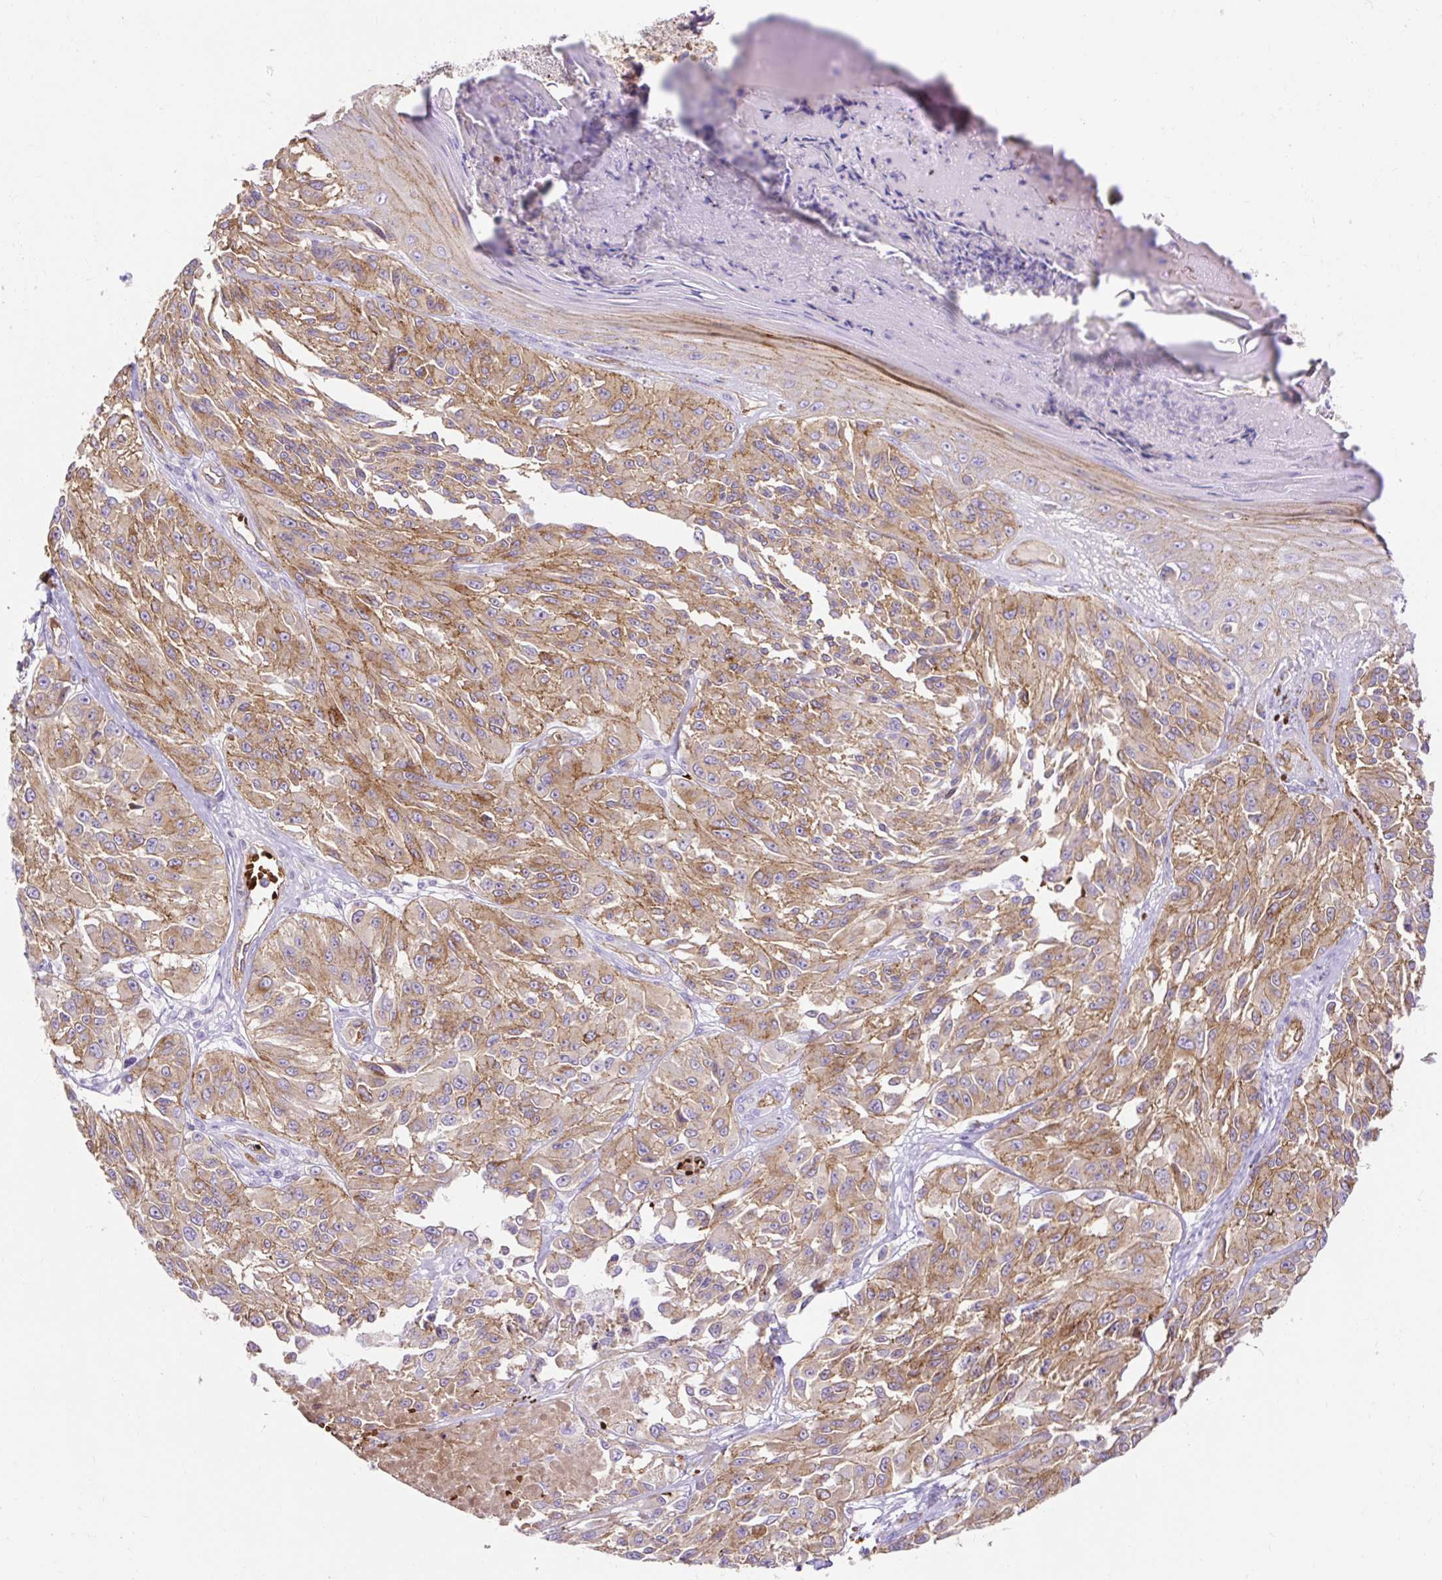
{"staining": {"intensity": "moderate", "quantity": ">75%", "location": "cytoplasmic/membranous"}, "tissue": "melanoma", "cell_type": "Tumor cells", "image_type": "cancer", "snomed": [{"axis": "morphology", "description": "Malignant melanoma, NOS"}, {"axis": "topography", "description": "Skin"}], "caption": "An image of human malignant melanoma stained for a protein shows moderate cytoplasmic/membranous brown staining in tumor cells.", "gene": "HIP1R", "patient": {"sex": "male", "age": 94}}